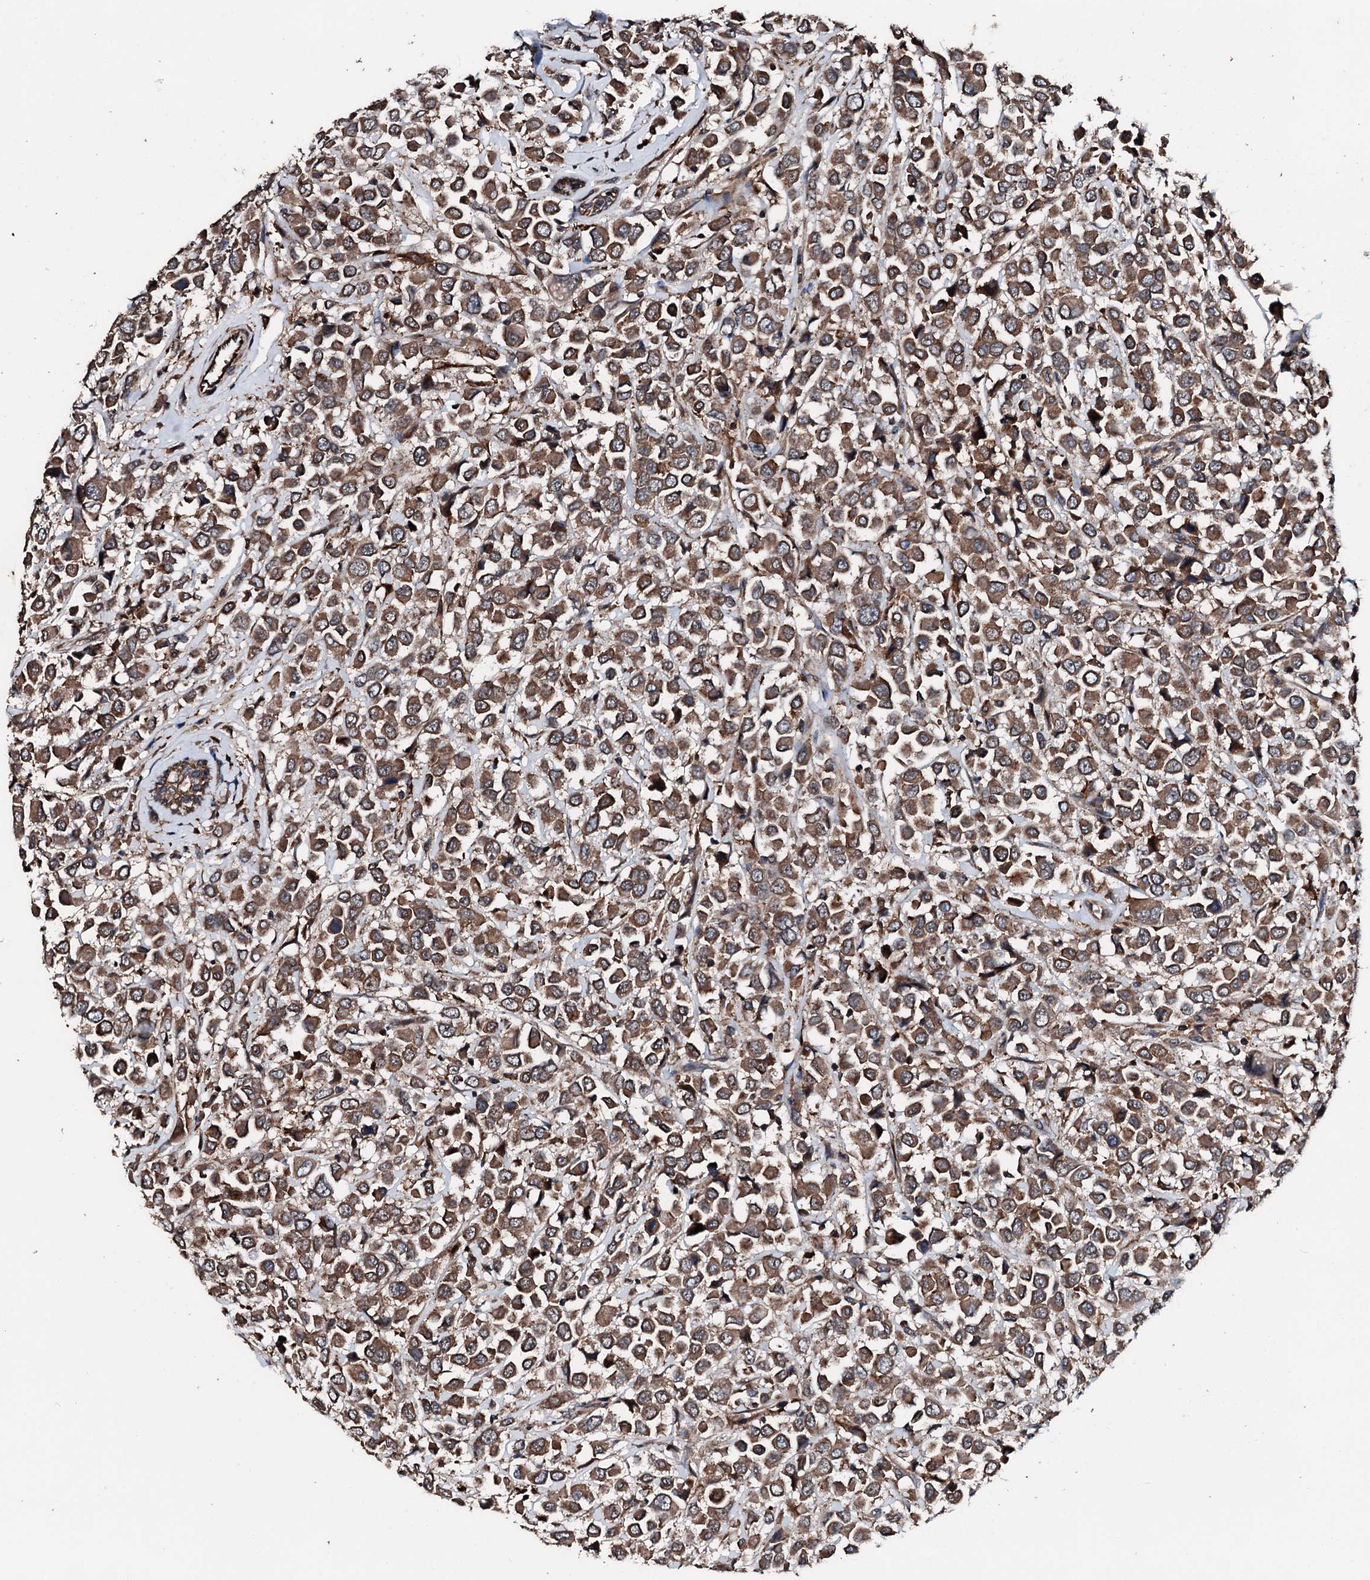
{"staining": {"intensity": "moderate", "quantity": ">75%", "location": "cytoplasmic/membranous"}, "tissue": "breast cancer", "cell_type": "Tumor cells", "image_type": "cancer", "snomed": [{"axis": "morphology", "description": "Duct carcinoma"}, {"axis": "topography", "description": "Breast"}], "caption": "Breast invasive ductal carcinoma stained with immunohistochemistry displays moderate cytoplasmic/membranous staining in approximately >75% of tumor cells.", "gene": "FGD4", "patient": {"sex": "female", "age": 61}}